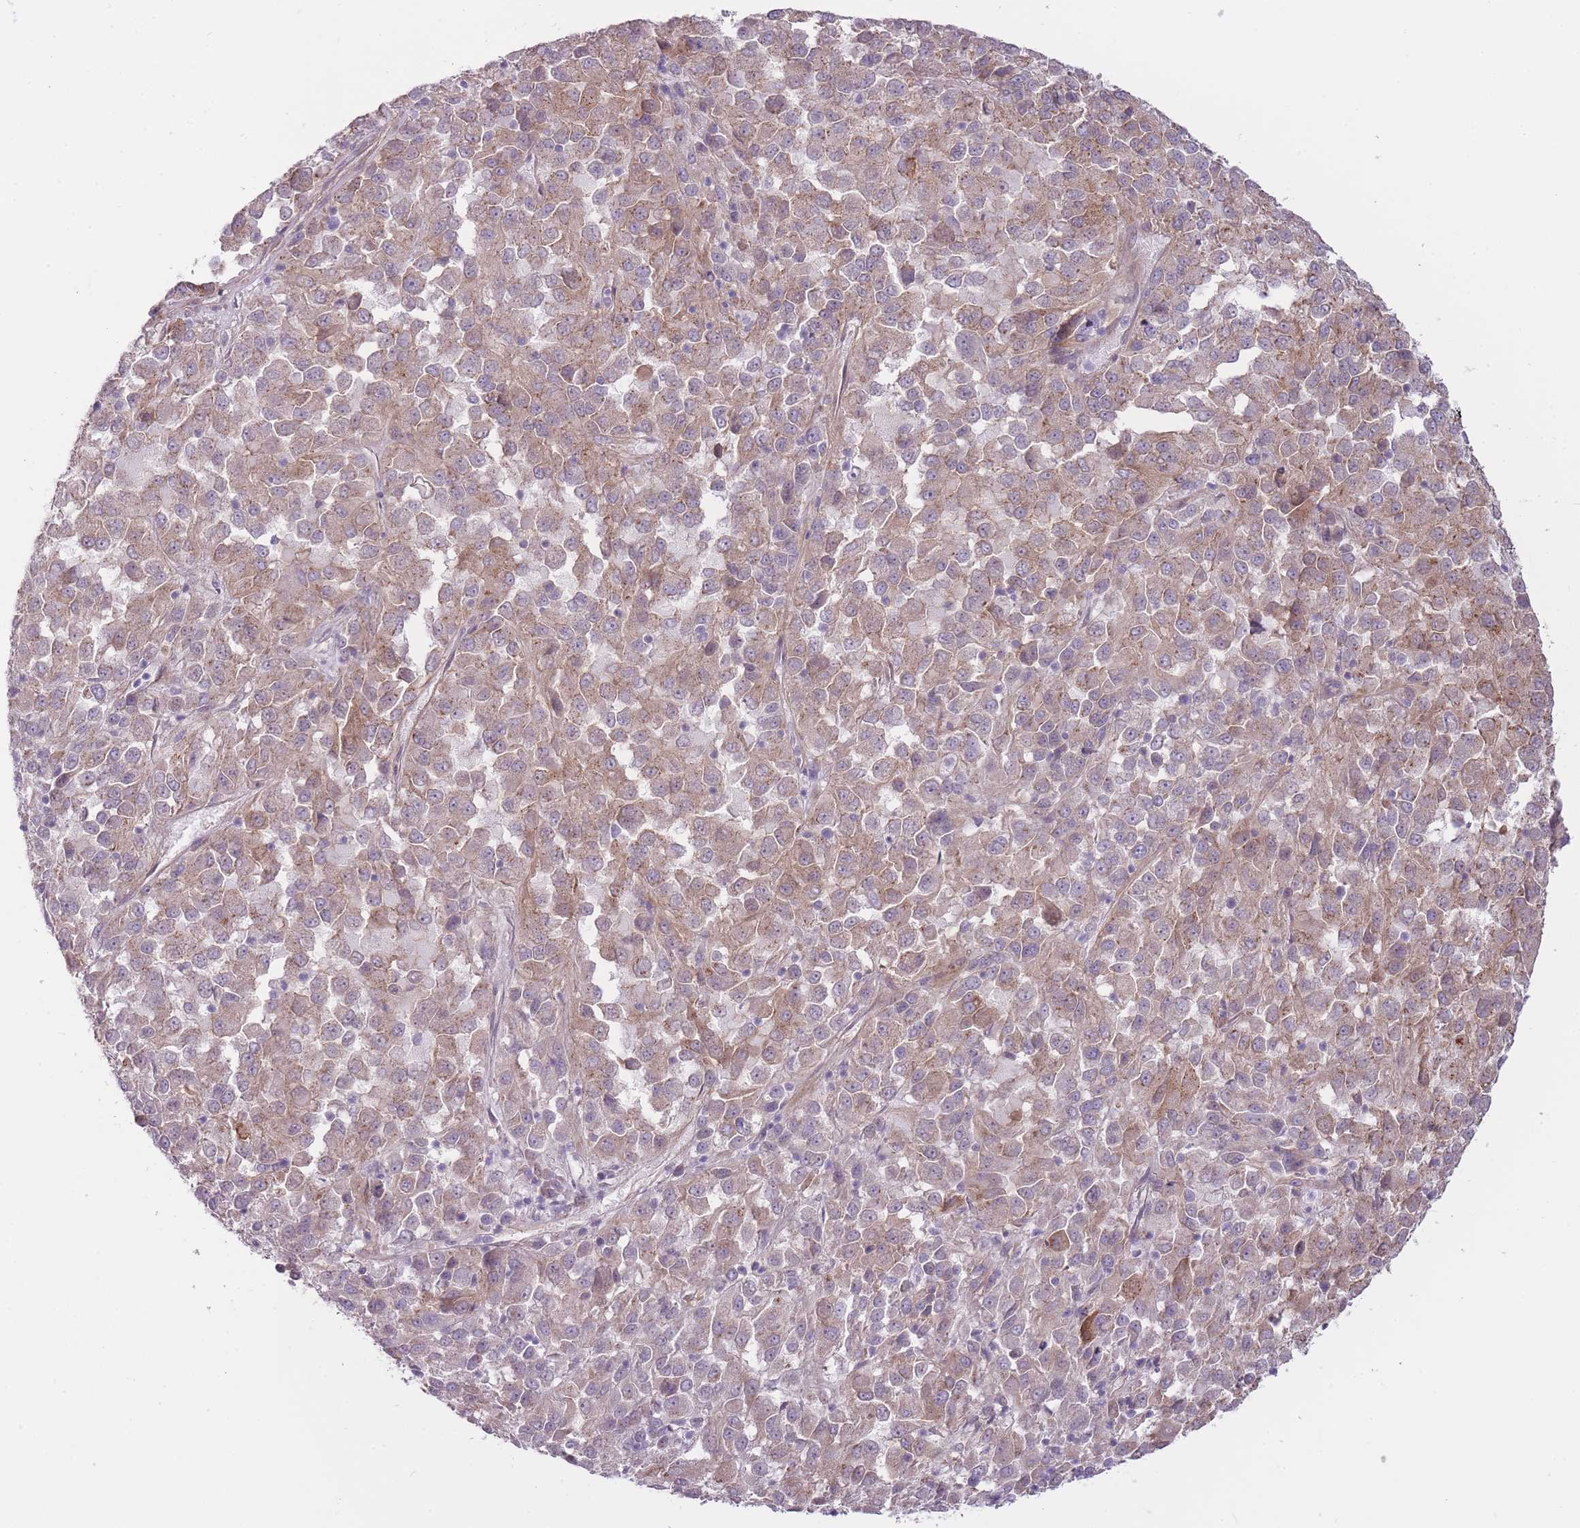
{"staining": {"intensity": "weak", "quantity": "25%-75%", "location": "cytoplasmic/membranous"}, "tissue": "melanoma", "cell_type": "Tumor cells", "image_type": "cancer", "snomed": [{"axis": "morphology", "description": "Malignant melanoma, Metastatic site"}, {"axis": "topography", "description": "Lung"}], "caption": "Weak cytoplasmic/membranous positivity is appreciated in about 25%-75% of tumor cells in melanoma.", "gene": "PGRMC2", "patient": {"sex": "male", "age": 64}}